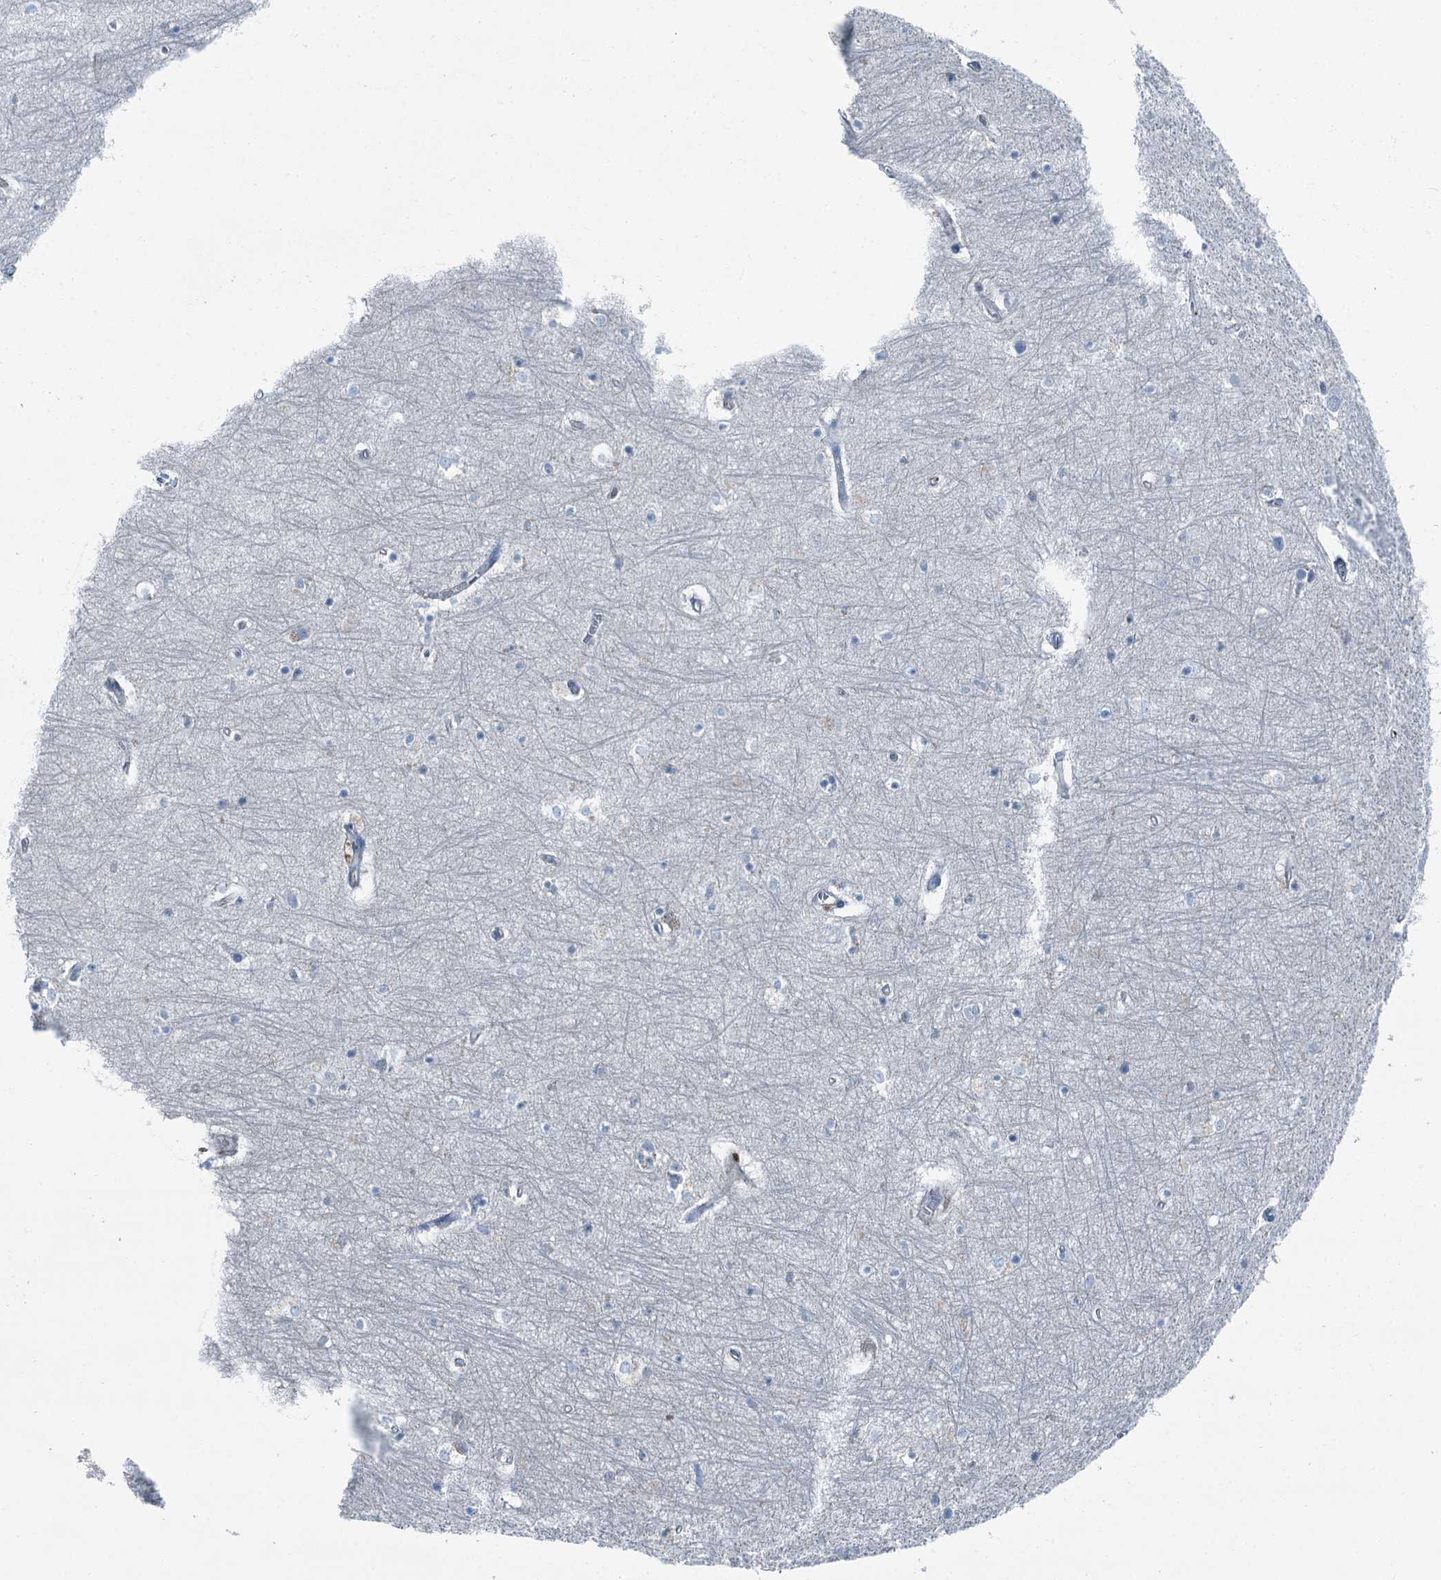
{"staining": {"intensity": "negative", "quantity": "none", "location": "none"}, "tissue": "hippocampus", "cell_type": "Glial cells", "image_type": "normal", "snomed": [{"axis": "morphology", "description": "Normal tissue, NOS"}, {"axis": "topography", "description": "Hippocampus"}], "caption": "IHC photomicrograph of normal human hippocampus stained for a protein (brown), which reveals no expression in glial cells.", "gene": "AXL", "patient": {"sex": "female", "age": 64}}